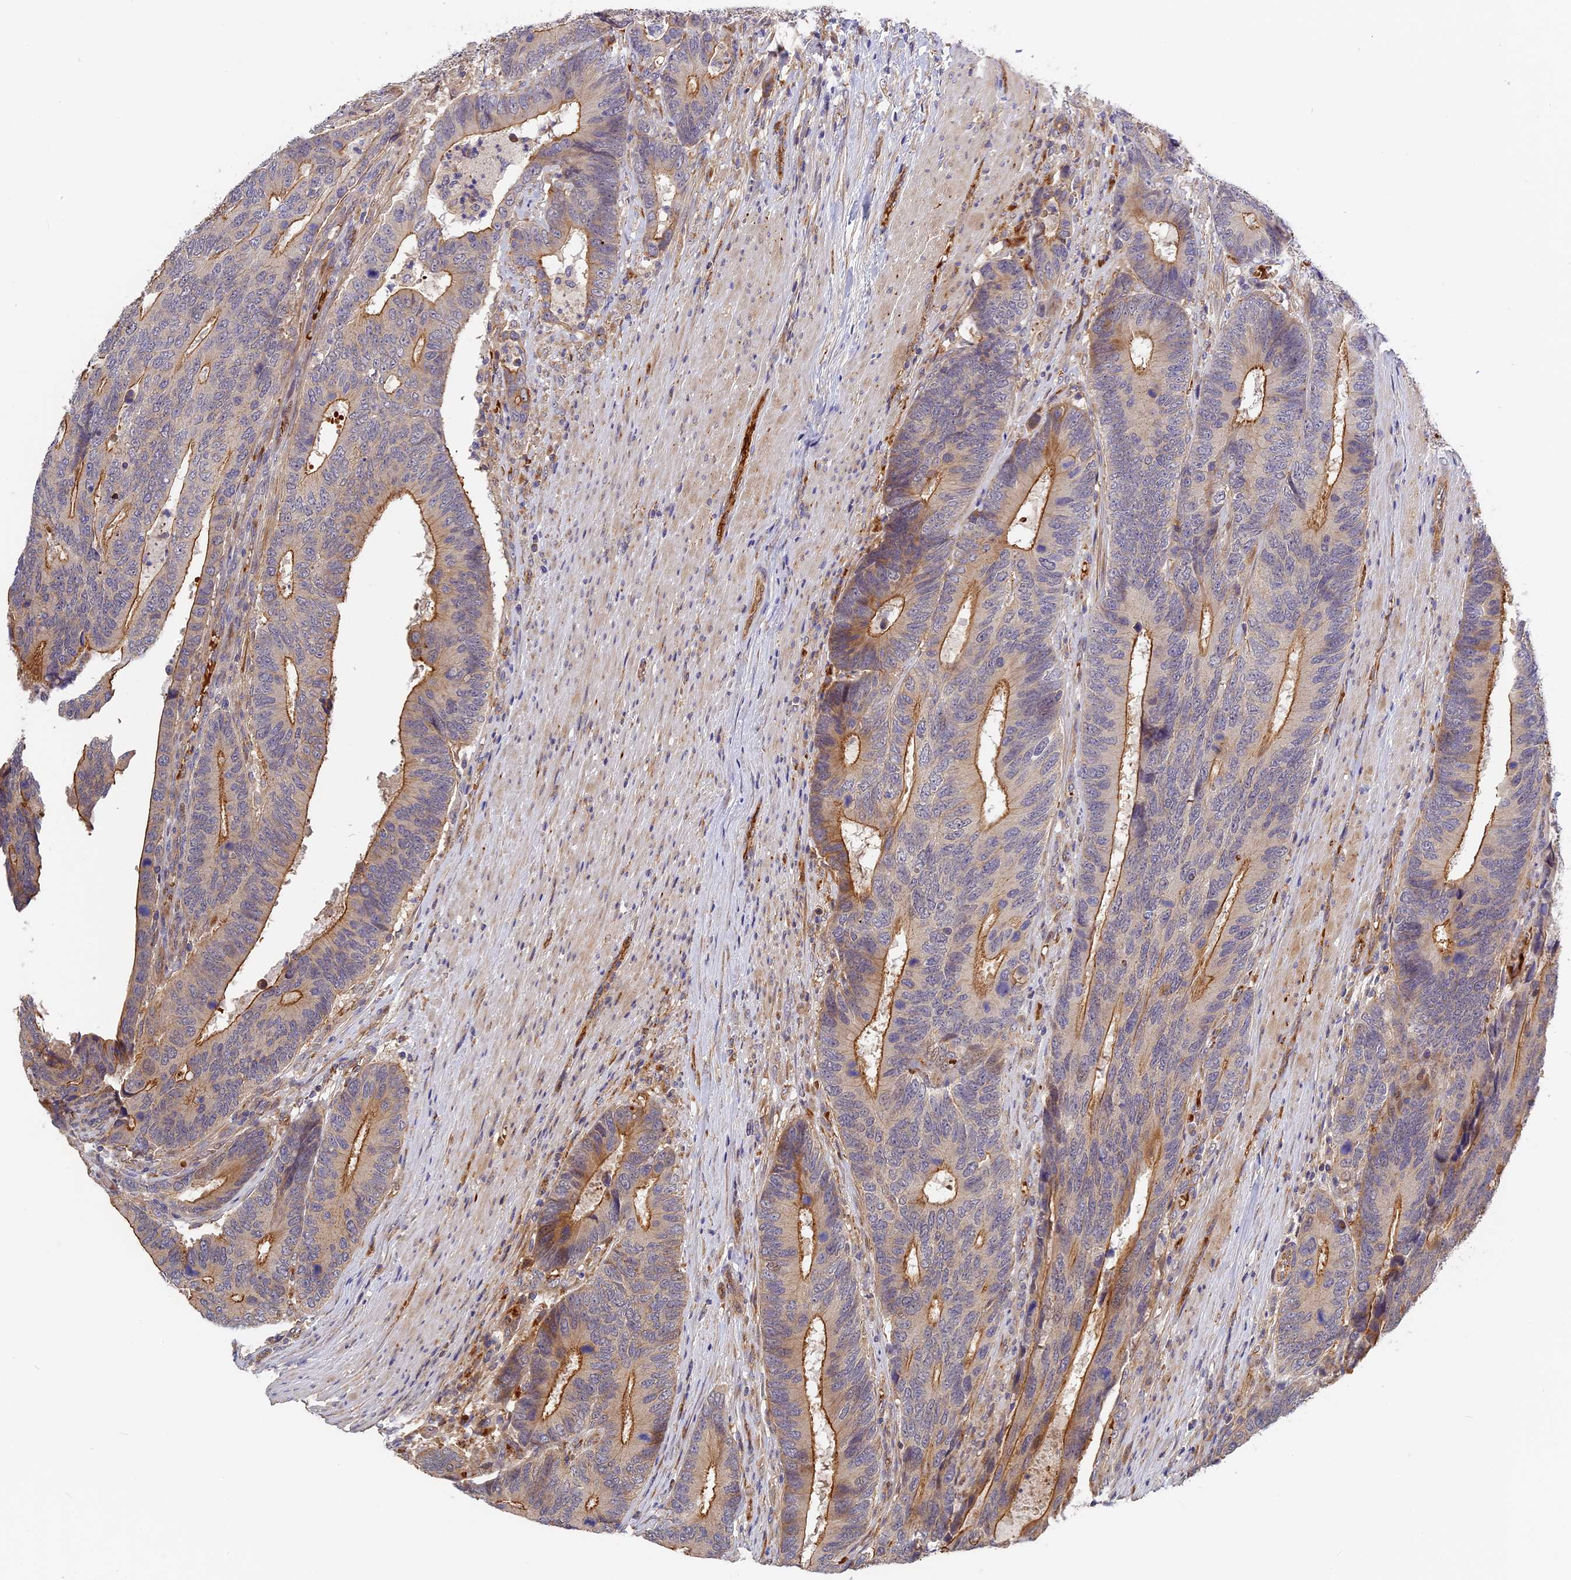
{"staining": {"intensity": "moderate", "quantity": "25%-75%", "location": "cytoplasmic/membranous"}, "tissue": "colorectal cancer", "cell_type": "Tumor cells", "image_type": "cancer", "snomed": [{"axis": "morphology", "description": "Adenocarcinoma, NOS"}, {"axis": "topography", "description": "Colon"}], "caption": "Immunohistochemistry (IHC) (DAB (3,3'-diaminobenzidine)) staining of colorectal cancer reveals moderate cytoplasmic/membranous protein positivity in approximately 25%-75% of tumor cells.", "gene": "MISP3", "patient": {"sex": "male", "age": 87}}